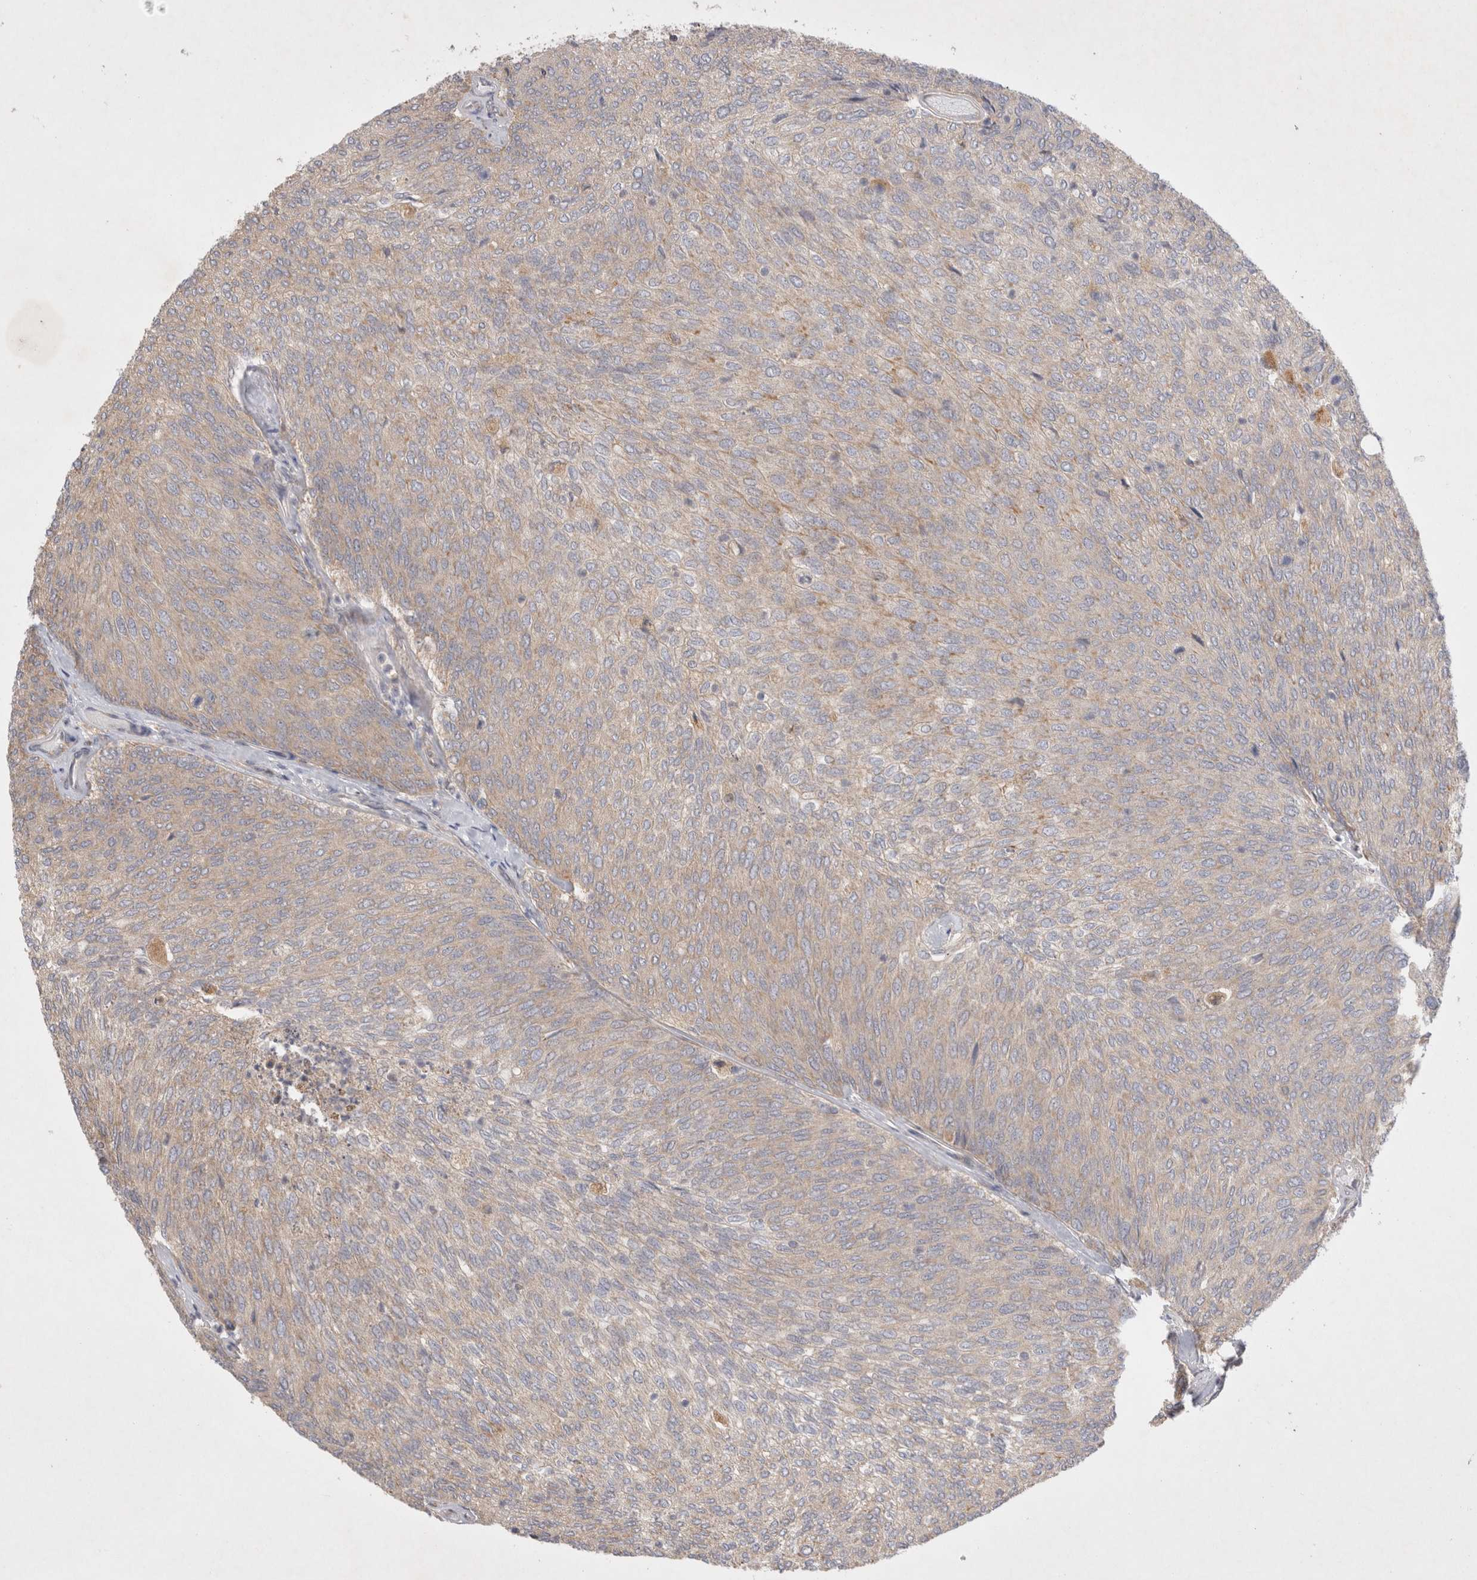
{"staining": {"intensity": "weak", "quantity": ">75%", "location": "cytoplasmic/membranous"}, "tissue": "urothelial cancer", "cell_type": "Tumor cells", "image_type": "cancer", "snomed": [{"axis": "morphology", "description": "Urothelial carcinoma, Low grade"}, {"axis": "topography", "description": "Urinary bladder"}], "caption": "An image of low-grade urothelial carcinoma stained for a protein displays weak cytoplasmic/membranous brown staining in tumor cells. (DAB IHC with brightfield microscopy, high magnification).", "gene": "NPC1", "patient": {"sex": "female", "age": 79}}